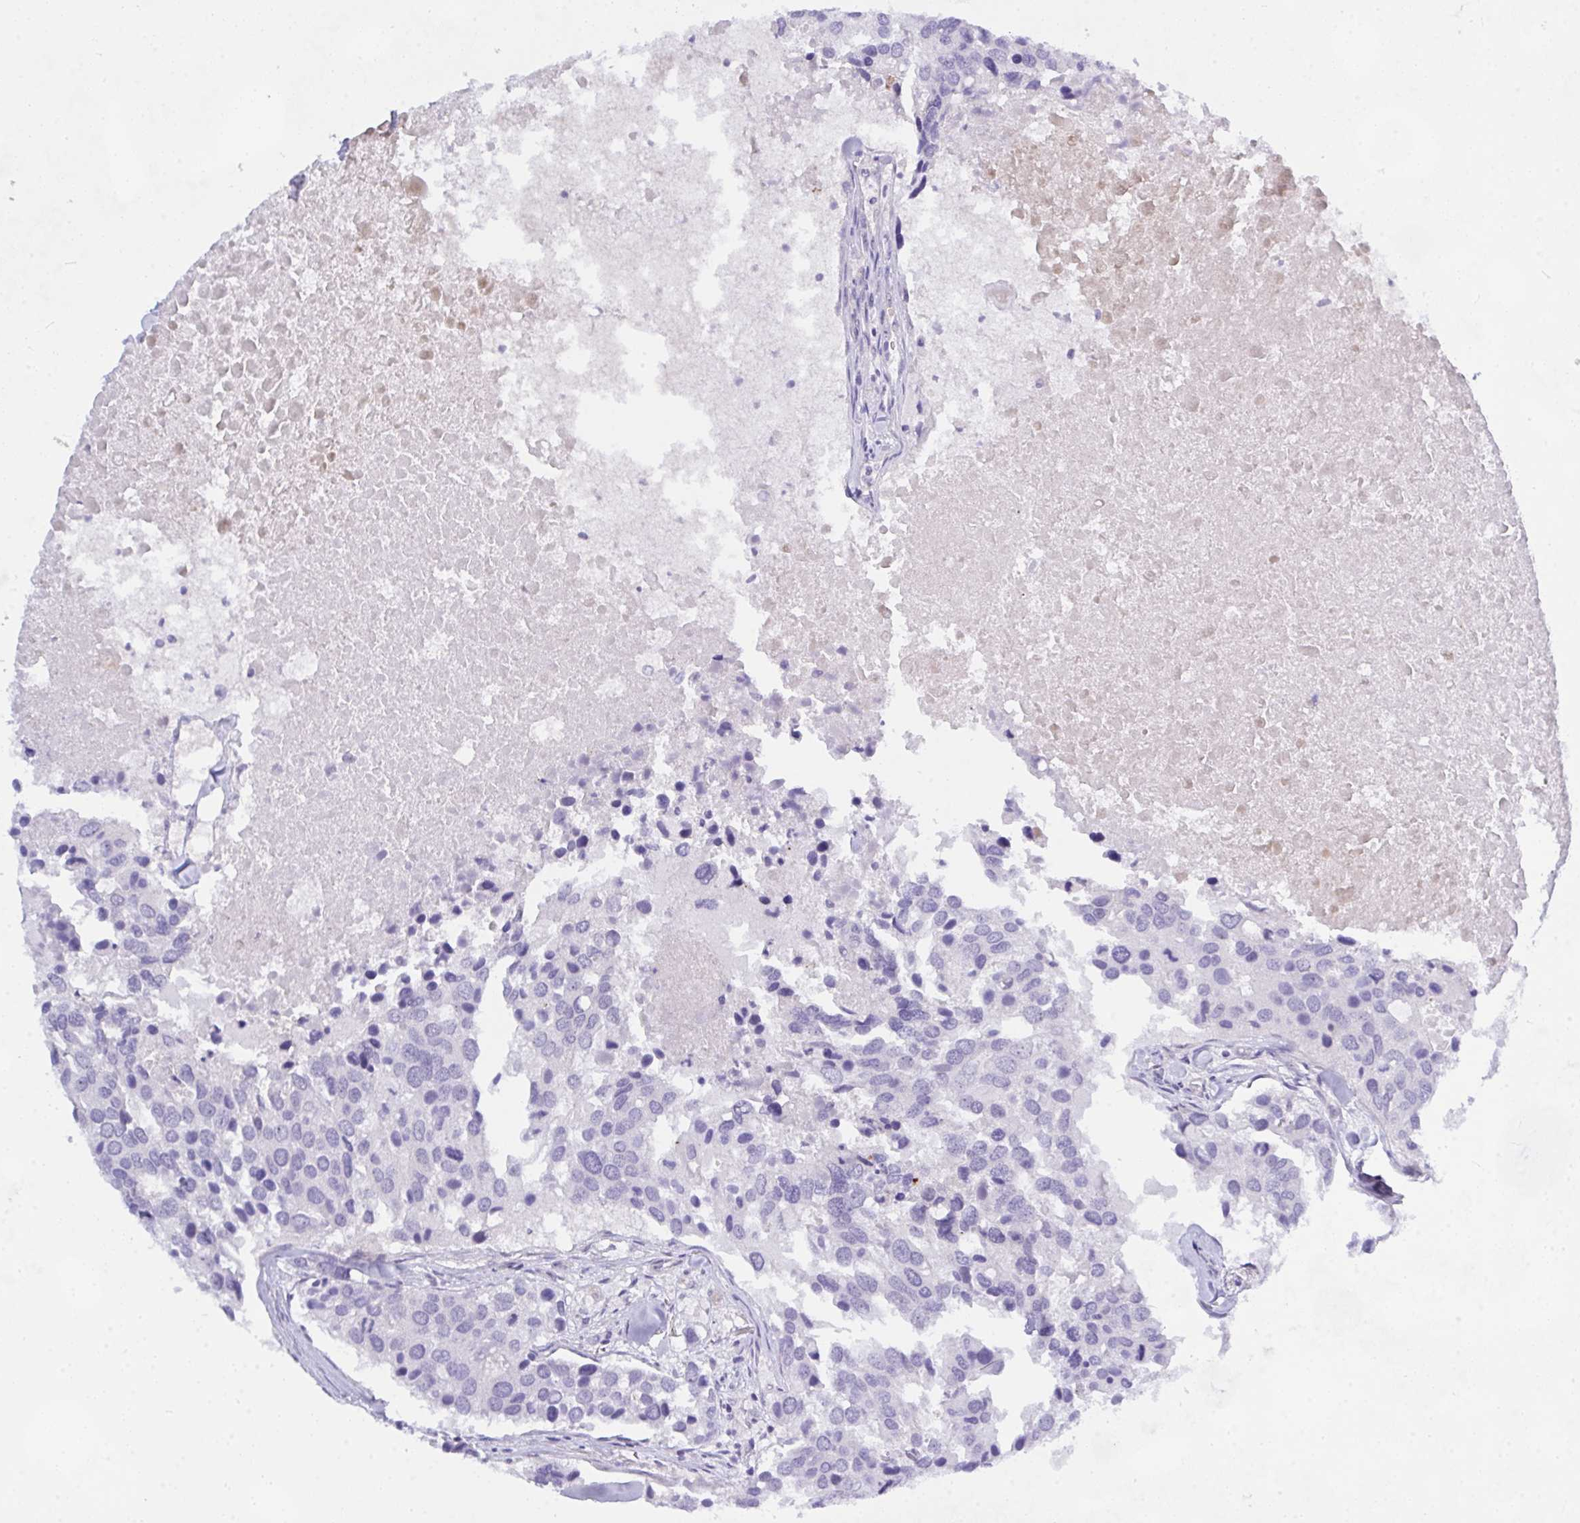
{"staining": {"intensity": "negative", "quantity": "none", "location": "none"}, "tissue": "breast cancer", "cell_type": "Tumor cells", "image_type": "cancer", "snomed": [{"axis": "morphology", "description": "Duct carcinoma"}, {"axis": "topography", "description": "Breast"}], "caption": "Human breast invasive ductal carcinoma stained for a protein using IHC exhibits no staining in tumor cells.", "gene": "NFXL1", "patient": {"sex": "female", "age": 83}}